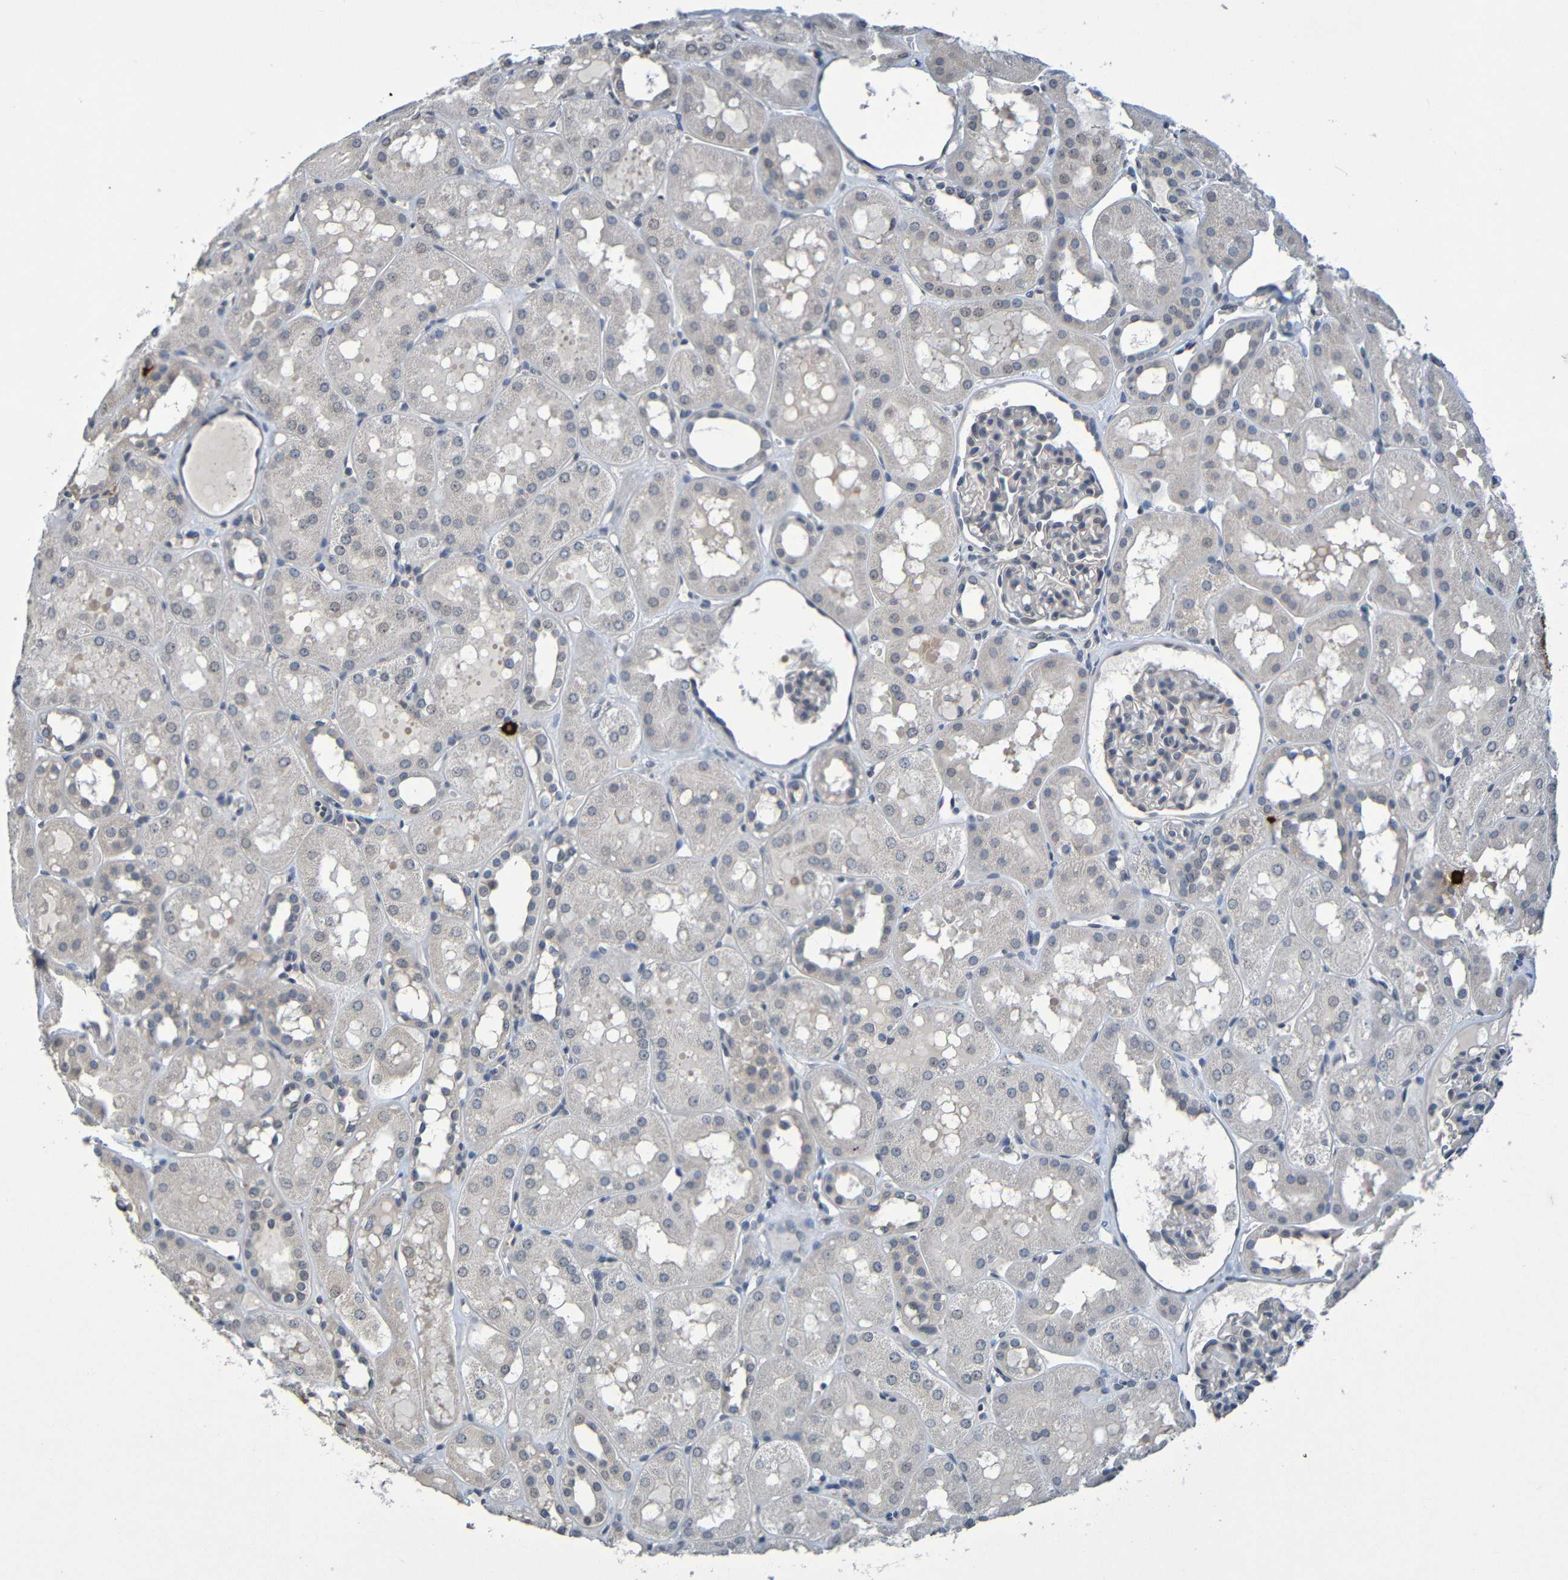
{"staining": {"intensity": "negative", "quantity": "none", "location": "none"}, "tissue": "kidney", "cell_type": "Cells in glomeruli", "image_type": "normal", "snomed": [{"axis": "morphology", "description": "Normal tissue, NOS"}, {"axis": "topography", "description": "Kidney"}, {"axis": "topography", "description": "Urinary bladder"}], "caption": "Immunohistochemistry image of unremarkable kidney stained for a protein (brown), which demonstrates no staining in cells in glomeruli. Nuclei are stained in blue.", "gene": "C3AR1", "patient": {"sex": "male", "age": 16}}